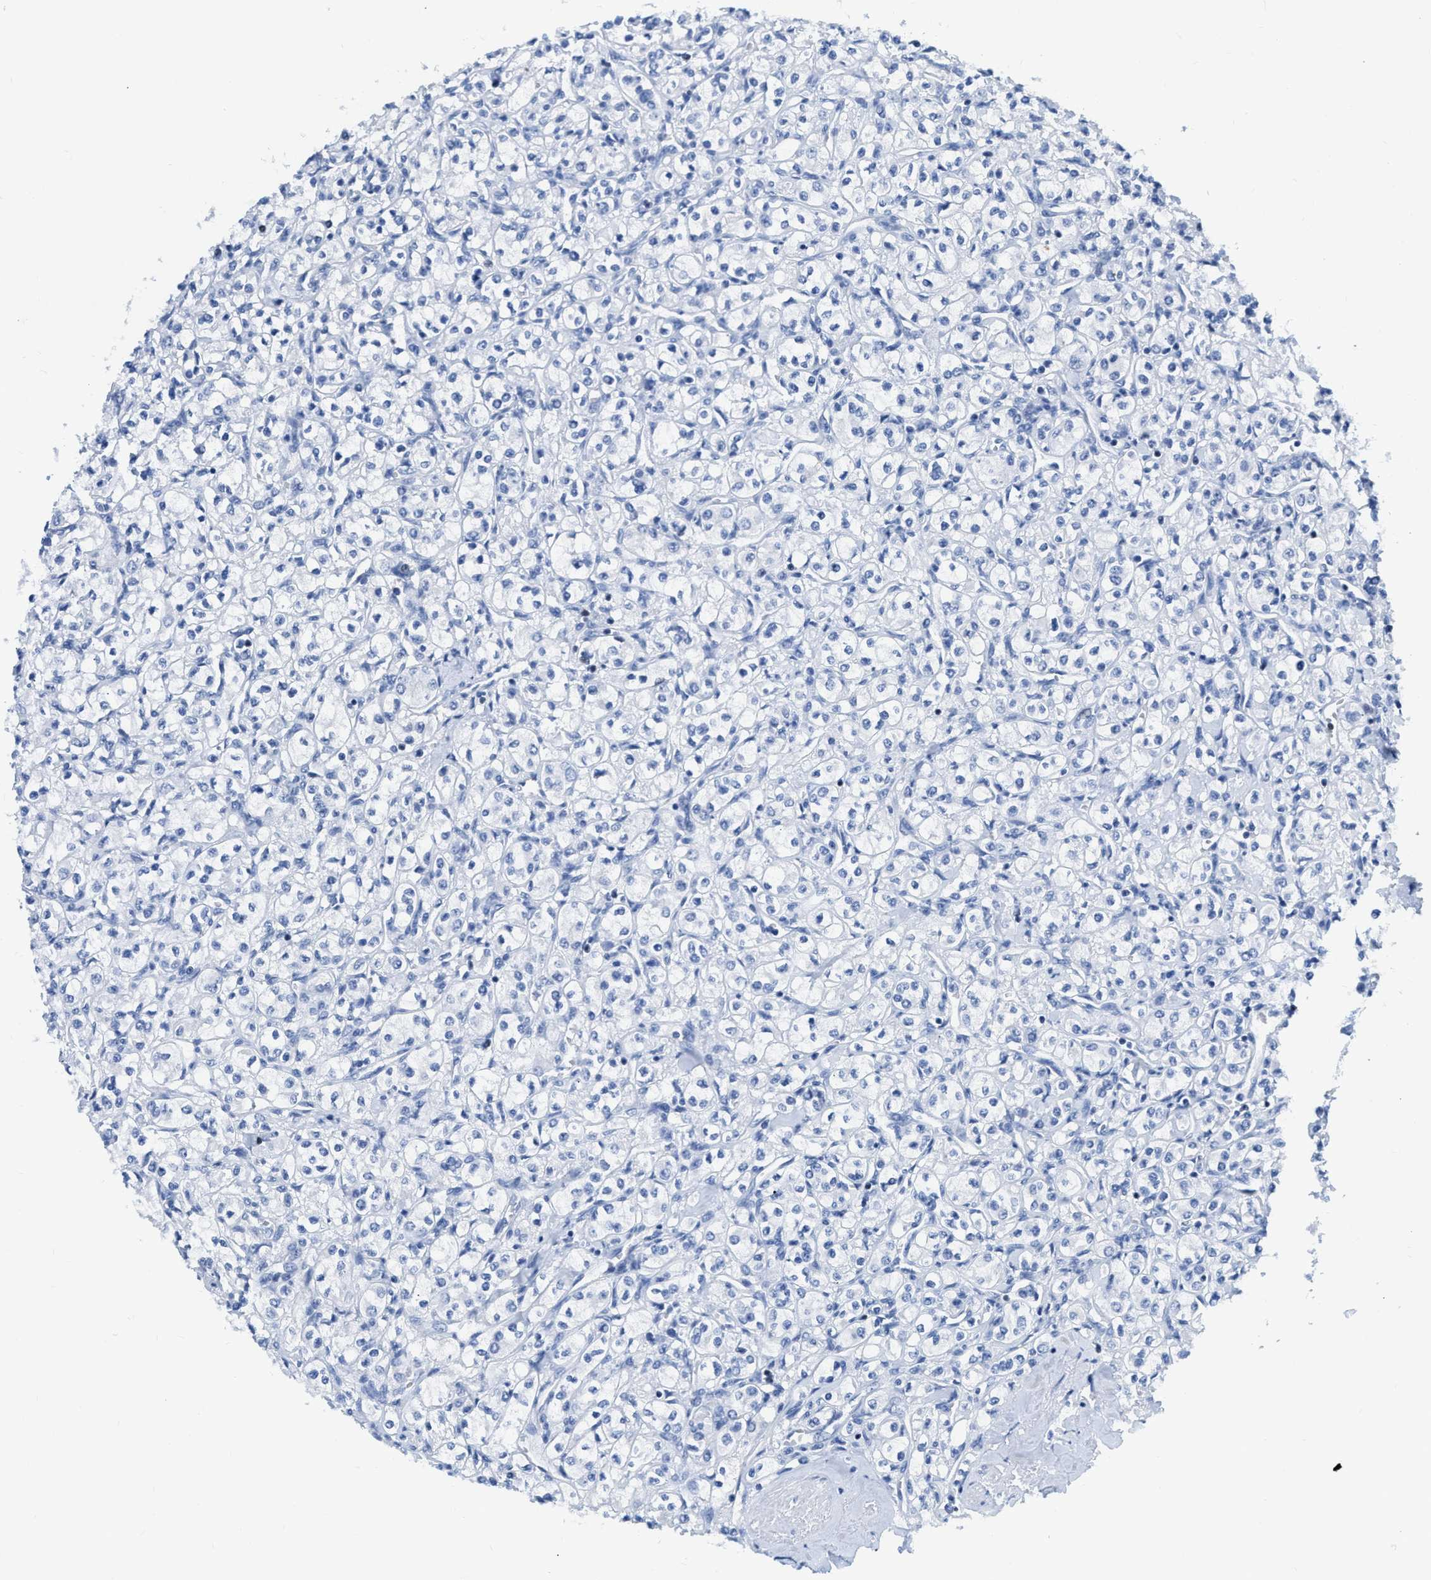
{"staining": {"intensity": "negative", "quantity": "none", "location": "none"}, "tissue": "renal cancer", "cell_type": "Tumor cells", "image_type": "cancer", "snomed": [{"axis": "morphology", "description": "Adenocarcinoma, NOS"}, {"axis": "topography", "description": "Kidney"}], "caption": "The immunohistochemistry photomicrograph has no significant staining in tumor cells of adenocarcinoma (renal) tissue.", "gene": "TCF7", "patient": {"sex": "male", "age": 77}}